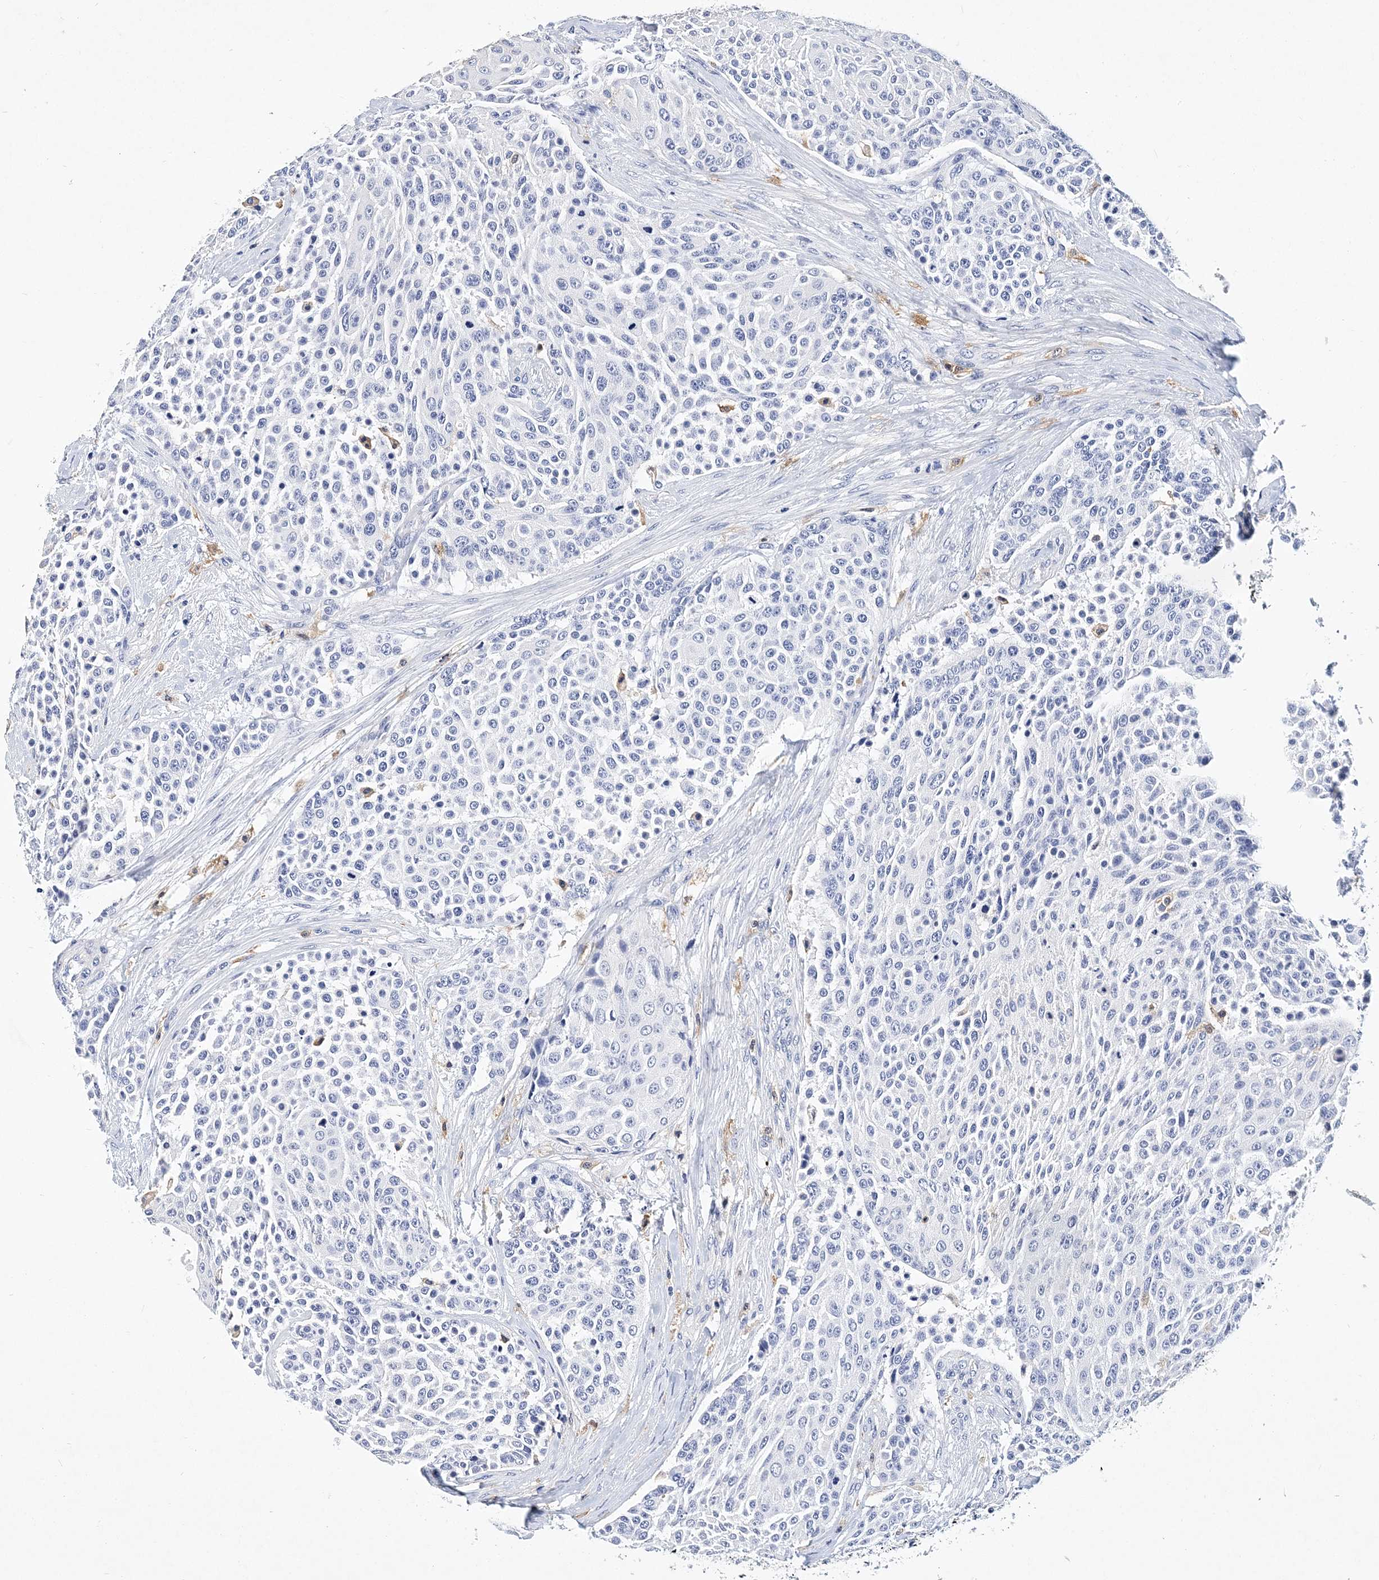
{"staining": {"intensity": "negative", "quantity": "none", "location": "none"}, "tissue": "urothelial cancer", "cell_type": "Tumor cells", "image_type": "cancer", "snomed": [{"axis": "morphology", "description": "Urothelial carcinoma, High grade"}, {"axis": "topography", "description": "Urinary bladder"}], "caption": "There is no significant staining in tumor cells of urothelial cancer.", "gene": "ITGA2B", "patient": {"sex": "female", "age": 63}}